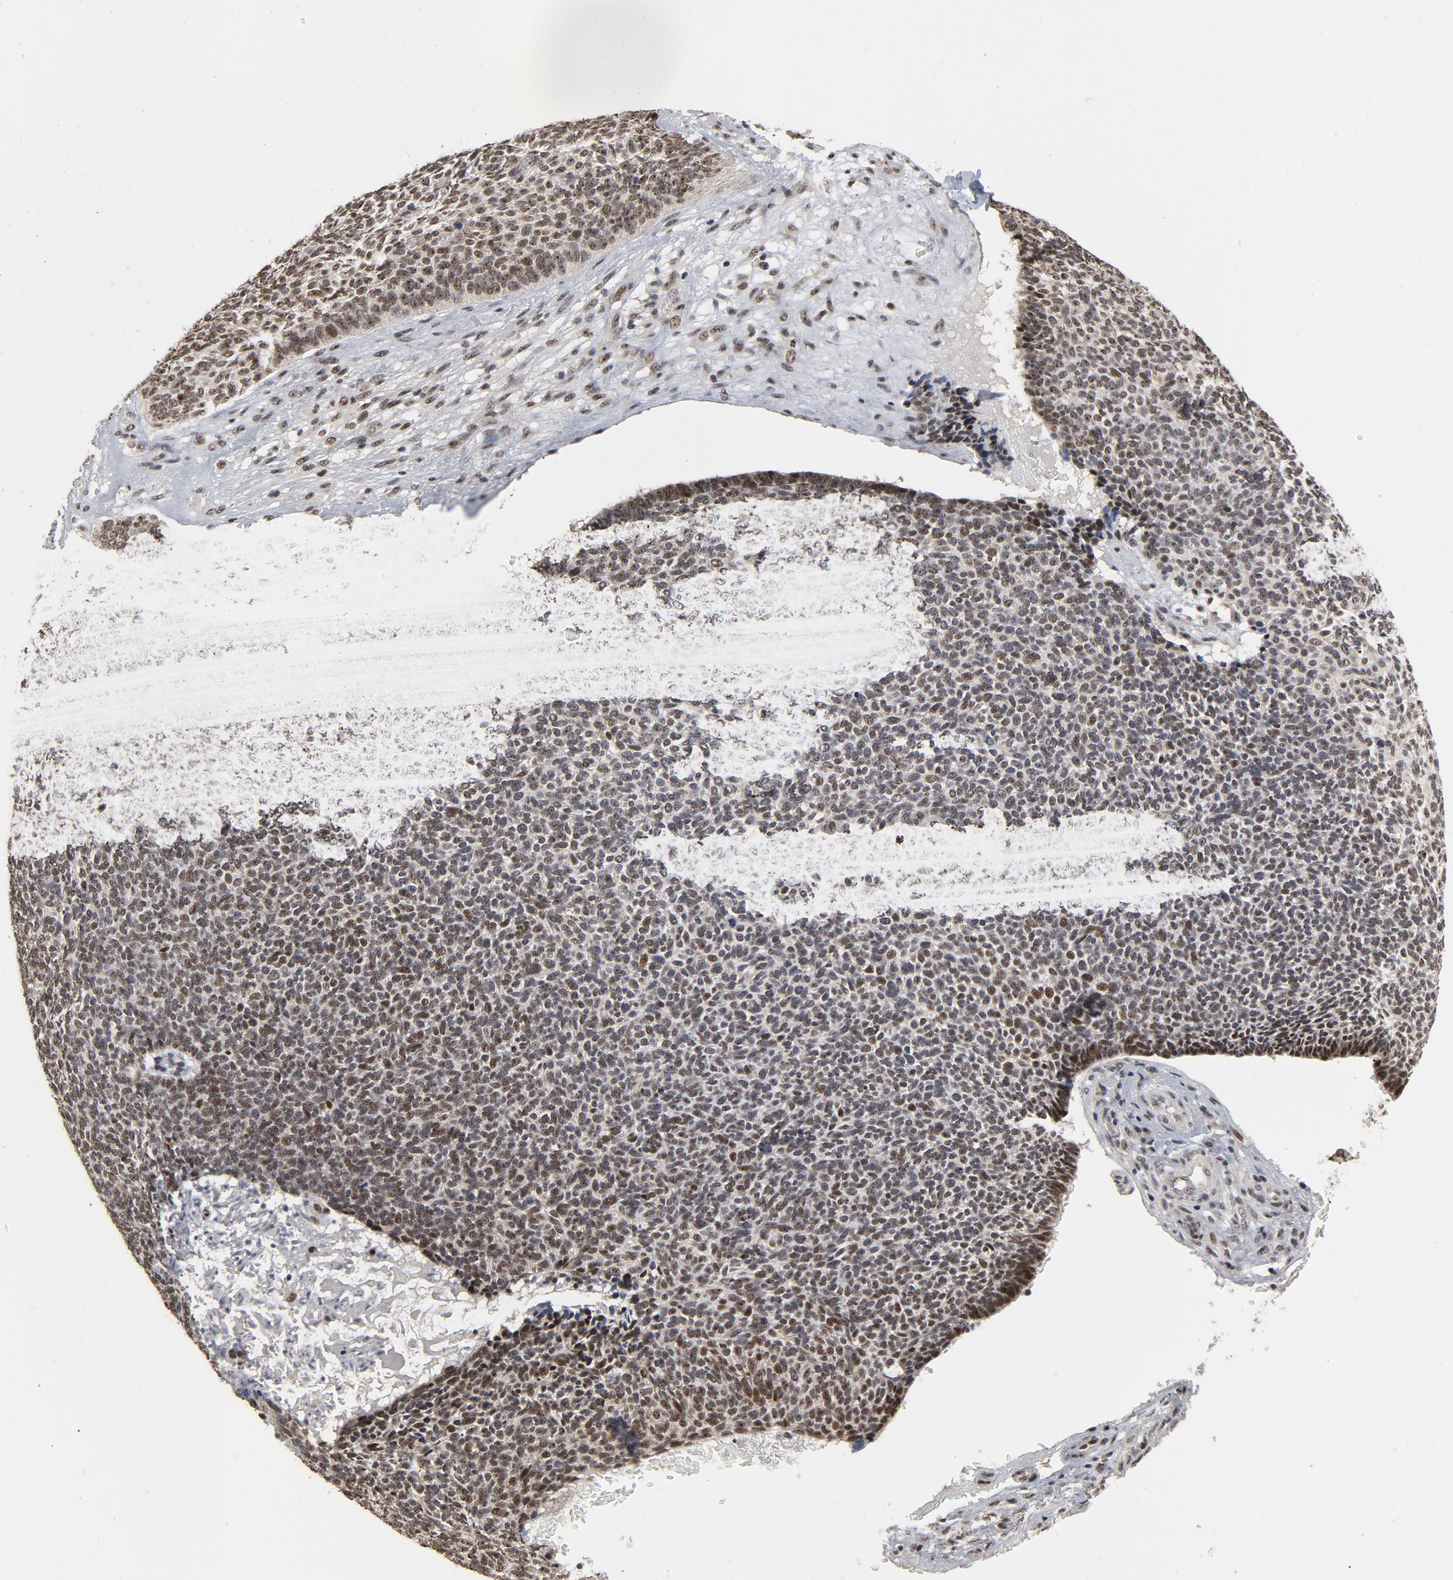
{"staining": {"intensity": "moderate", "quantity": ">75%", "location": "nuclear"}, "tissue": "skin cancer", "cell_type": "Tumor cells", "image_type": "cancer", "snomed": [{"axis": "morphology", "description": "Basal cell carcinoma"}, {"axis": "topography", "description": "Skin"}], "caption": "Immunohistochemistry histopathology image of basal cell carcinoma (skin) stained for a protein (brown), which demonstrates medium levels of moderate nuclear positivity in about >75% of tumor cells.", "gene": "TP53RK", "patient": {"sex": "male", "age": 87}}